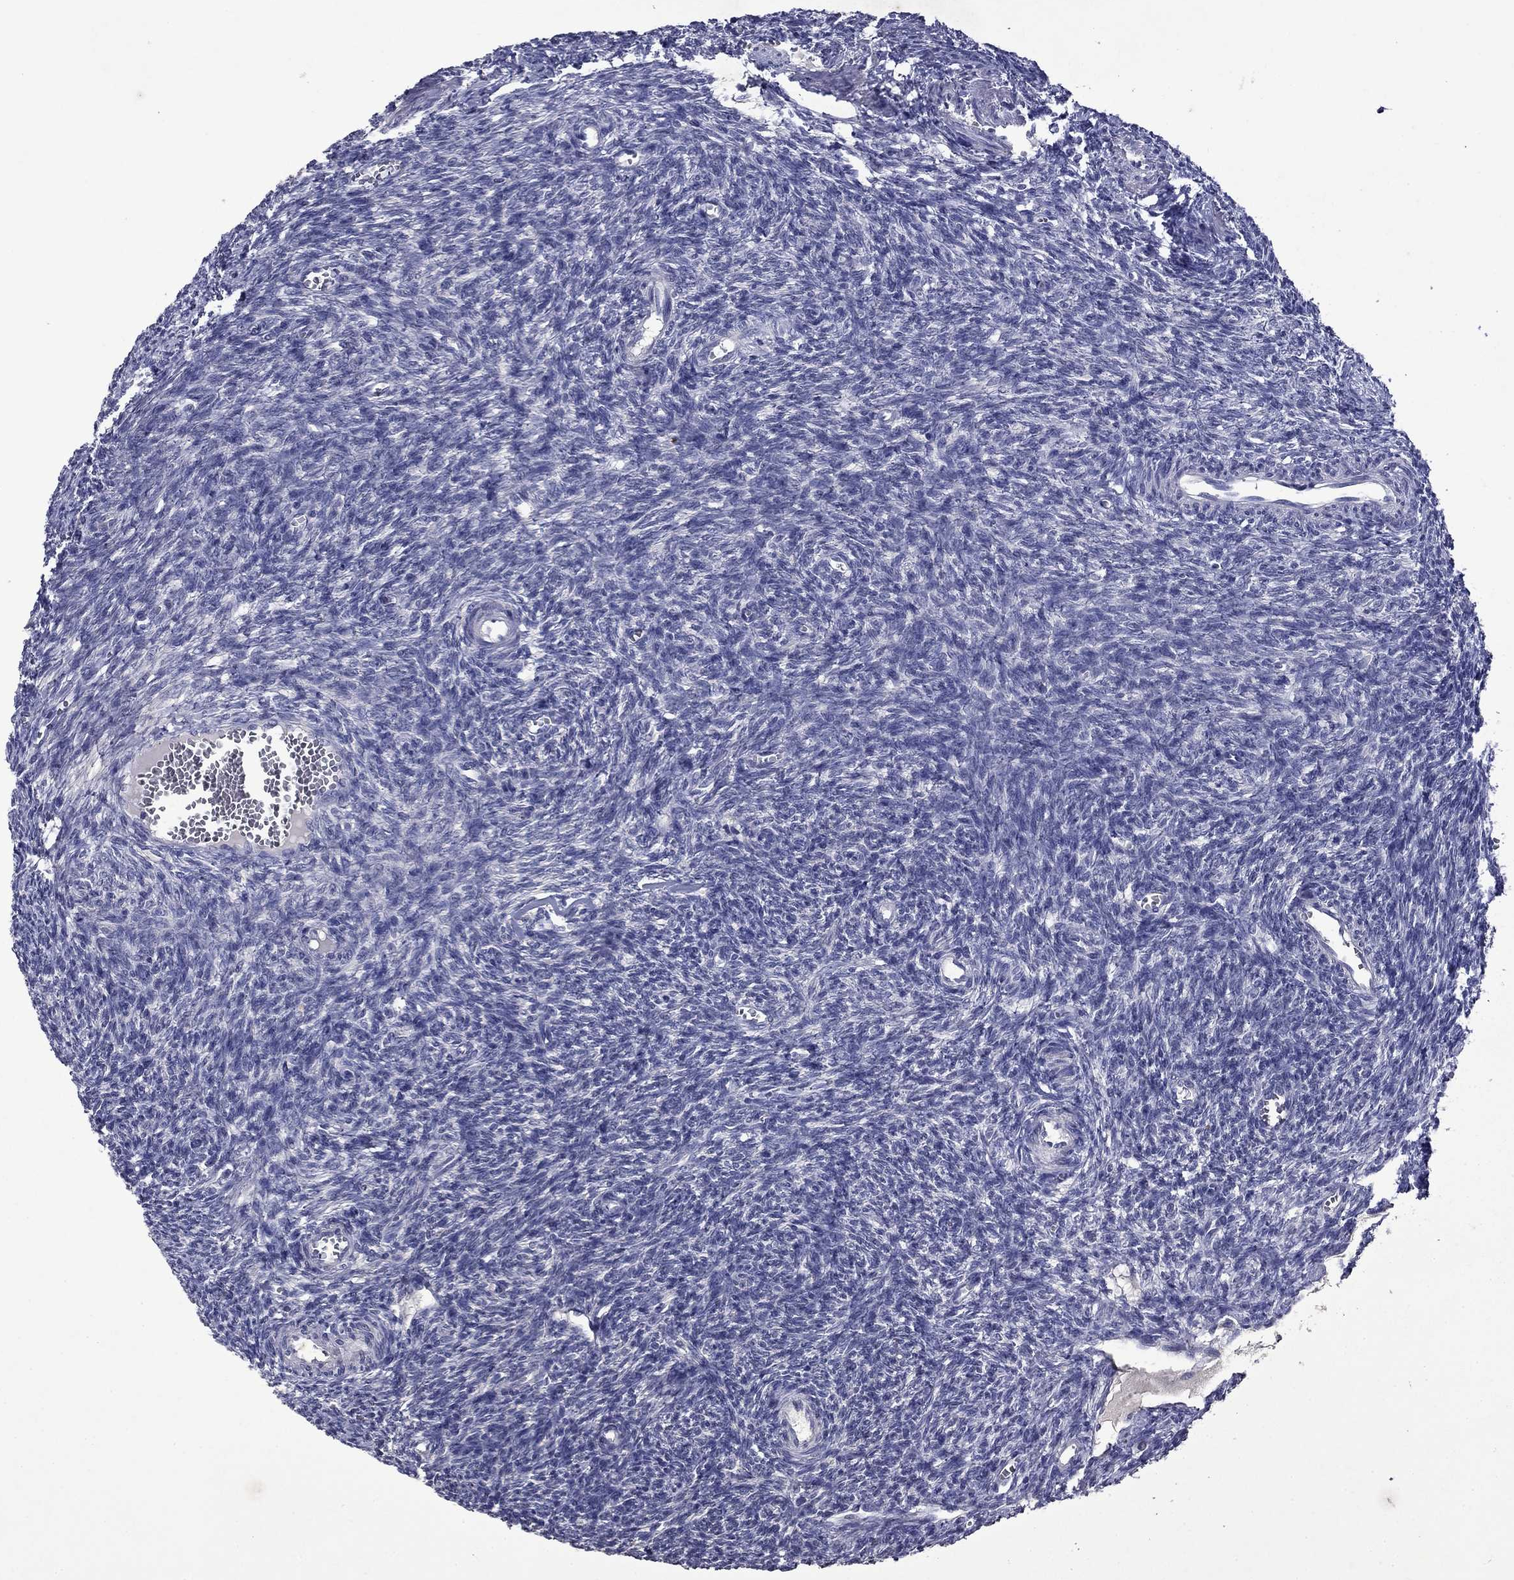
{"staining": {"intensity": "negative", "quantity": "none", "location": "none"}, "tissue": "ovary", "cell_type": "Ovarian stroma cells", "image_type": "normal", "snomed": [{"axis": "morphology", "description": "Normal tissue, NOS"}, {"axis": "topography", "description": "Ovary"}], "caption": "An IHC image of normal ovary is shown. There is no staining in ovarian stroma cells of ovary.", "gene": "IRF5", "patient": {"sex": "female", "age": 27}}